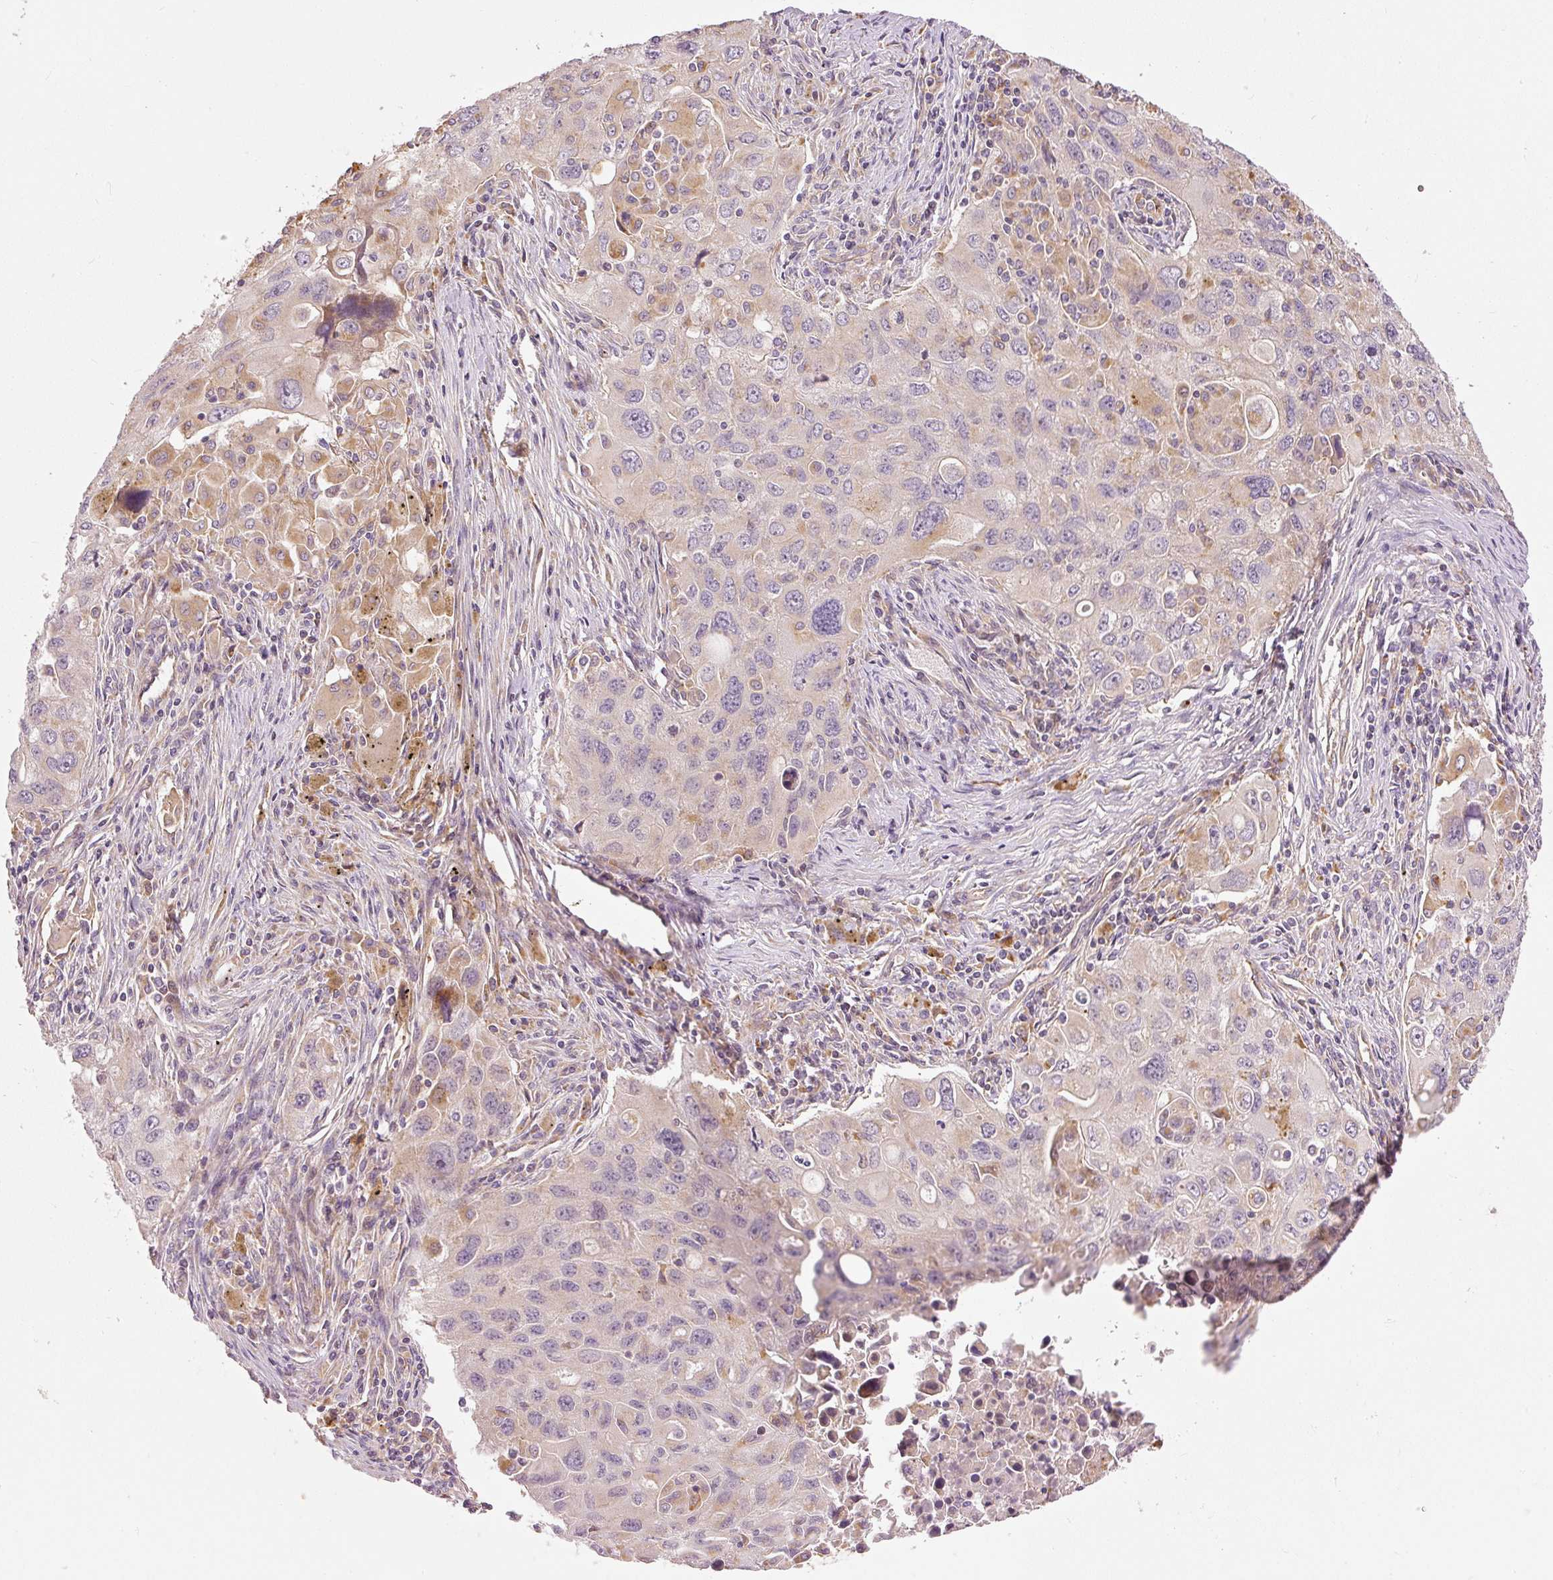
{"staining": {"intensity": "weak", "quantity": "<25%", "location": "cytoplasmic/membranous"}, "tissue": "lung cancer", "cell_type": "Tumor cells", "image_type": "cancer", "snomed": [{"axis": "morphology", "description": "Adenocarcinoma, NOS"}, {"axis": "morphology", "description": "Adenocarcinoma, metastatic, NOS"}, {"axis": "topography", "description": "Lymph node"}, {"axis": "topography", "description": "Lung"}], "caption": "Lung cancer was stained to show a protein in brown. There is no significant staining in tumor cells.", "gene": "MTHFD1L", "patient": {"sex": "female", "age": 42}}